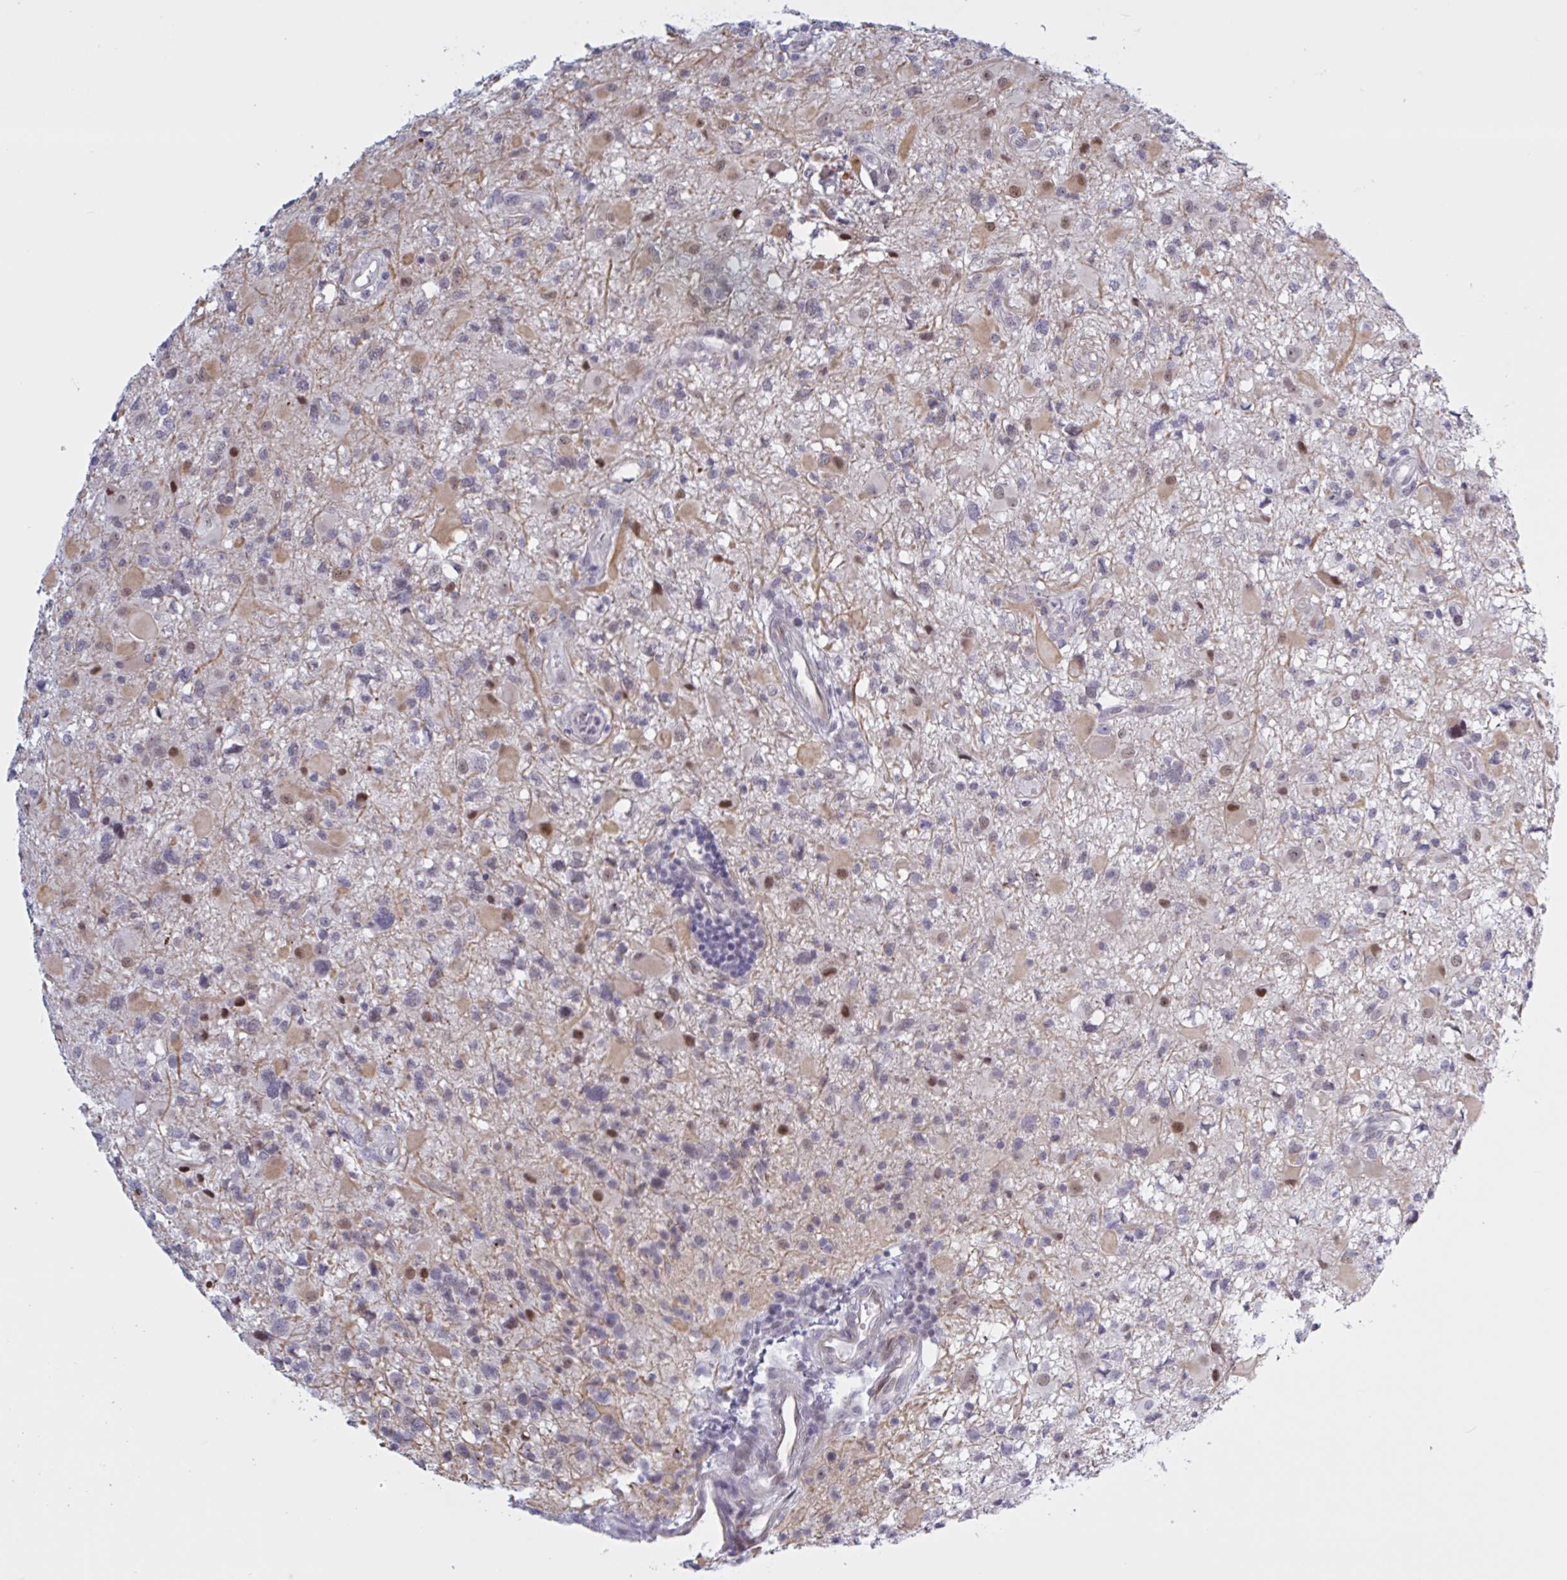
{"staining": {"intensity": "negative", "quantity": "none", "location": "none"}, "tissue": "glioma", "cell_type": "Tumor cells", "image_type": "cancer", "snomed": [{"axis": "morphology", "description": "Glioma, malignant, High grade"}, {"axis": "topography", "description": "Brain"}], "caption": "Human malignant glioma (high-grade) stained for a protein using immunohistochemistry (IHC) demonstrates no staining in tumor cells.", "gene": "PRMT6", "patient": {"sex": "male", "age": 54}}